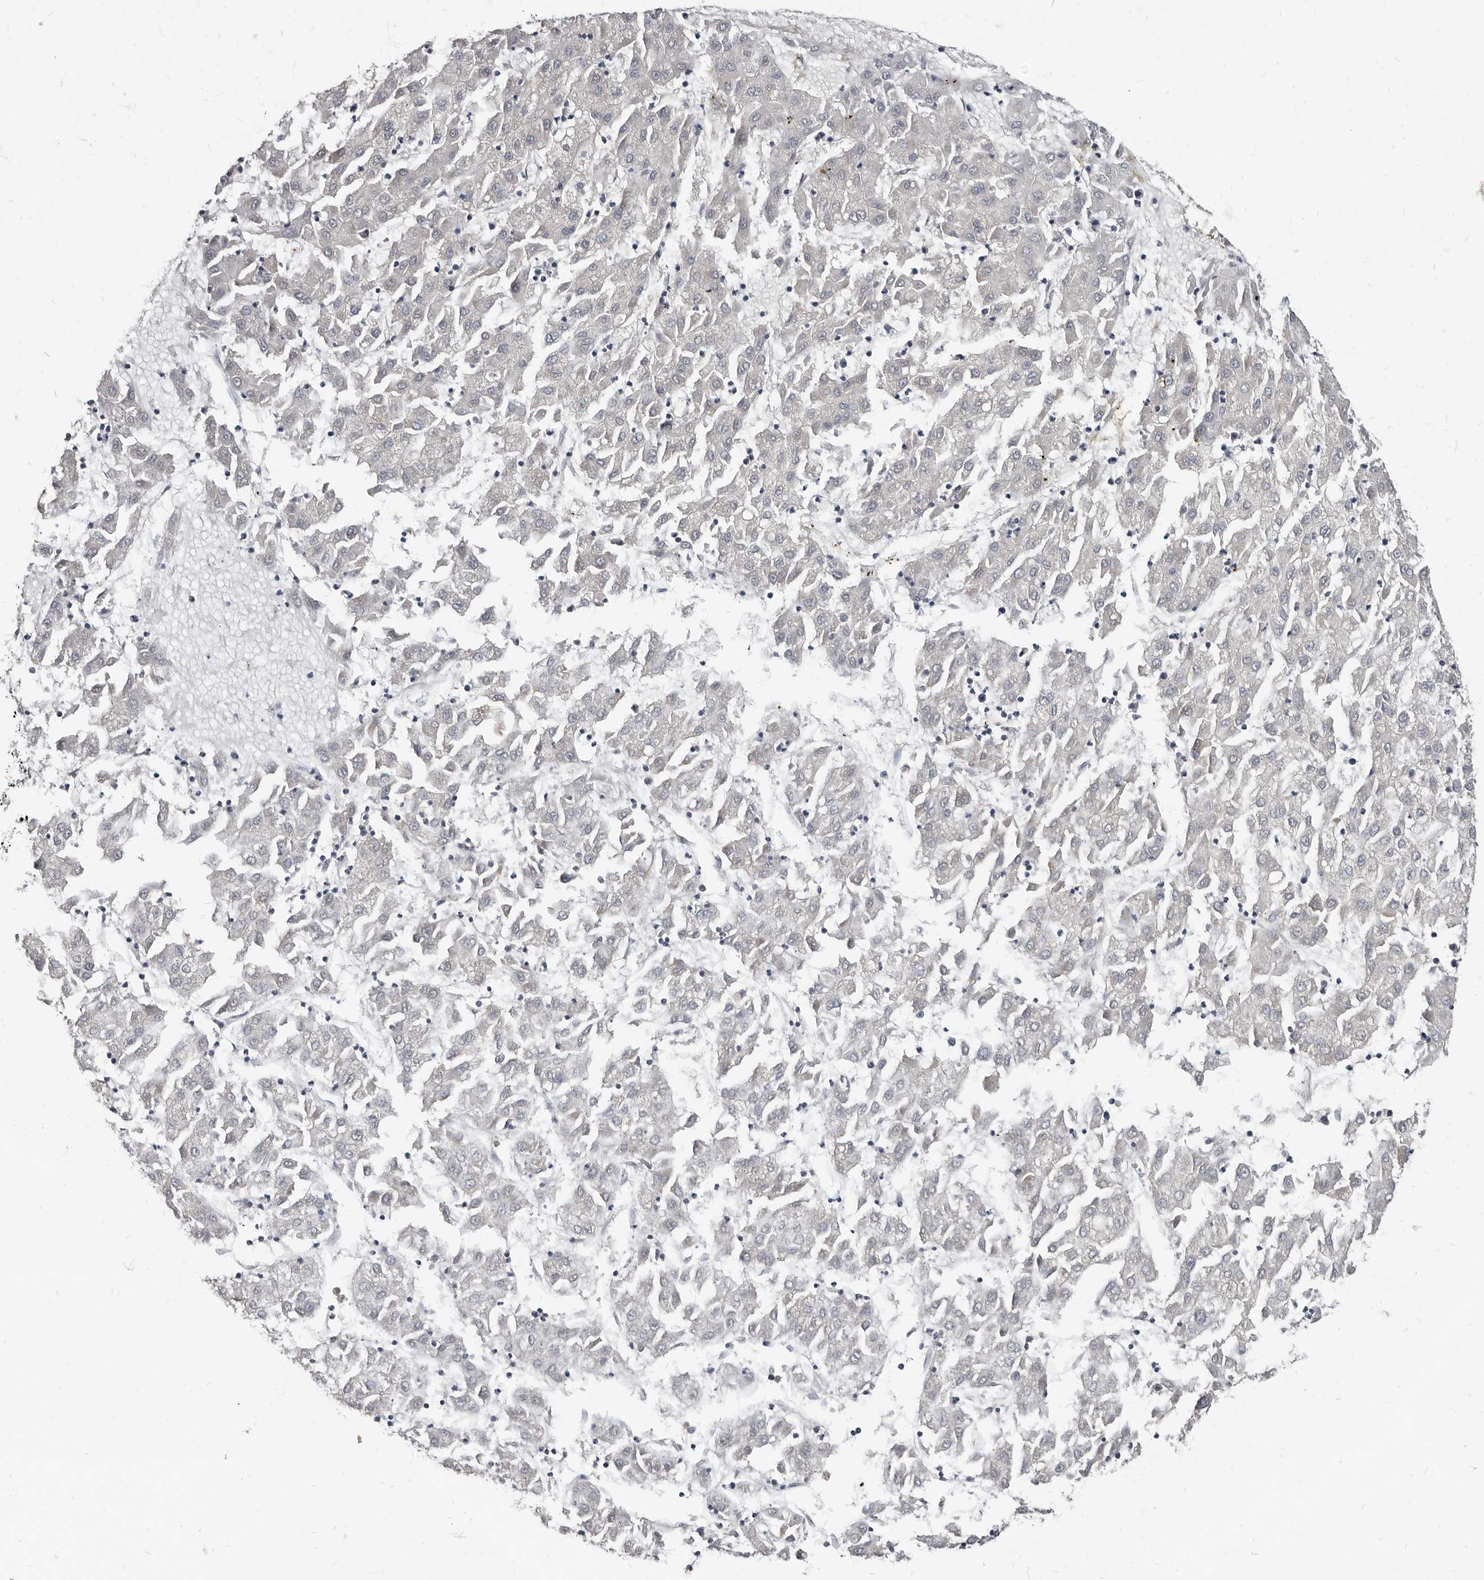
{"staining": {"intensity": "negative", "quantity": "none", "location": "none"}, "tissue": "liver cancer", "cell_type": "Tumor cells", "image_type": "cancer", "snomed": [{"axis": "morphology", "description": "Carcinoma, Hepatocellular, NOS"}, {"axis": "topography", "description": "Liver"}], "caption": "Immunohistochemistry image of hepatocellular carcinoma (liver) stained for a protein (brown), which displays no staining in tumor cells.", "gene": "MRGPRF", "patient": {"sex": "male", "age": 72}}